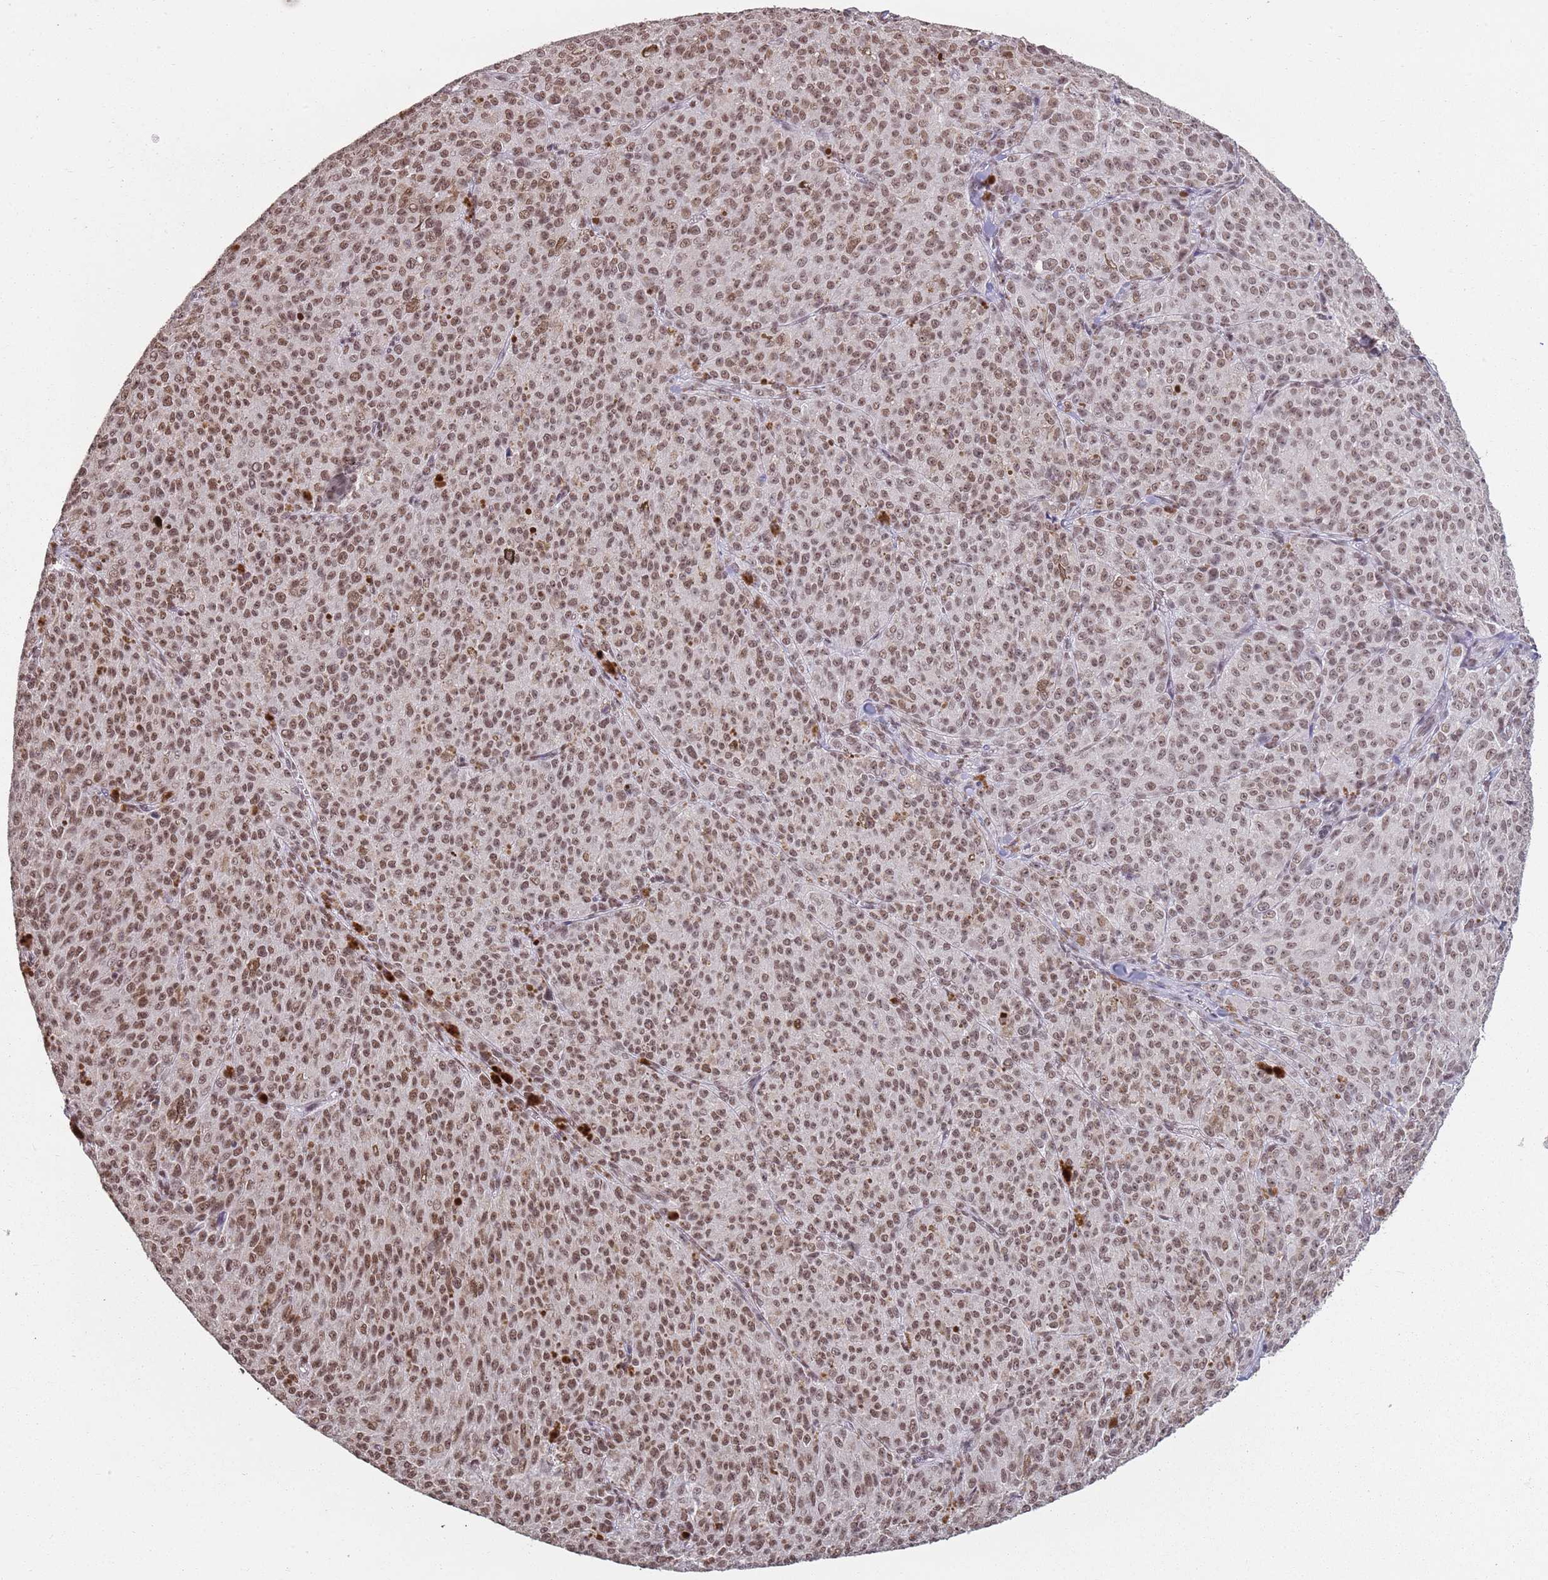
{"staining": {"intensity": "moderate", "quantity": ">75%", "location": "nuclear"}, "tissue": "melanoma", "cell_type": "Tumor cells", "image_type": "cancer", "snomed": [{"axis": "morphology", "description": "Malignant melanoma, NOS"}, {"axis": "topography", "description": "Skin"}], "caption": "The photomicrograph demonstrates staining of malignant melanoma, revealing moderate nuclear protein staining (brown color) within tumor cells.", "gene": "ARL14EP", "patient": {"sex": "female", "age": 52}}